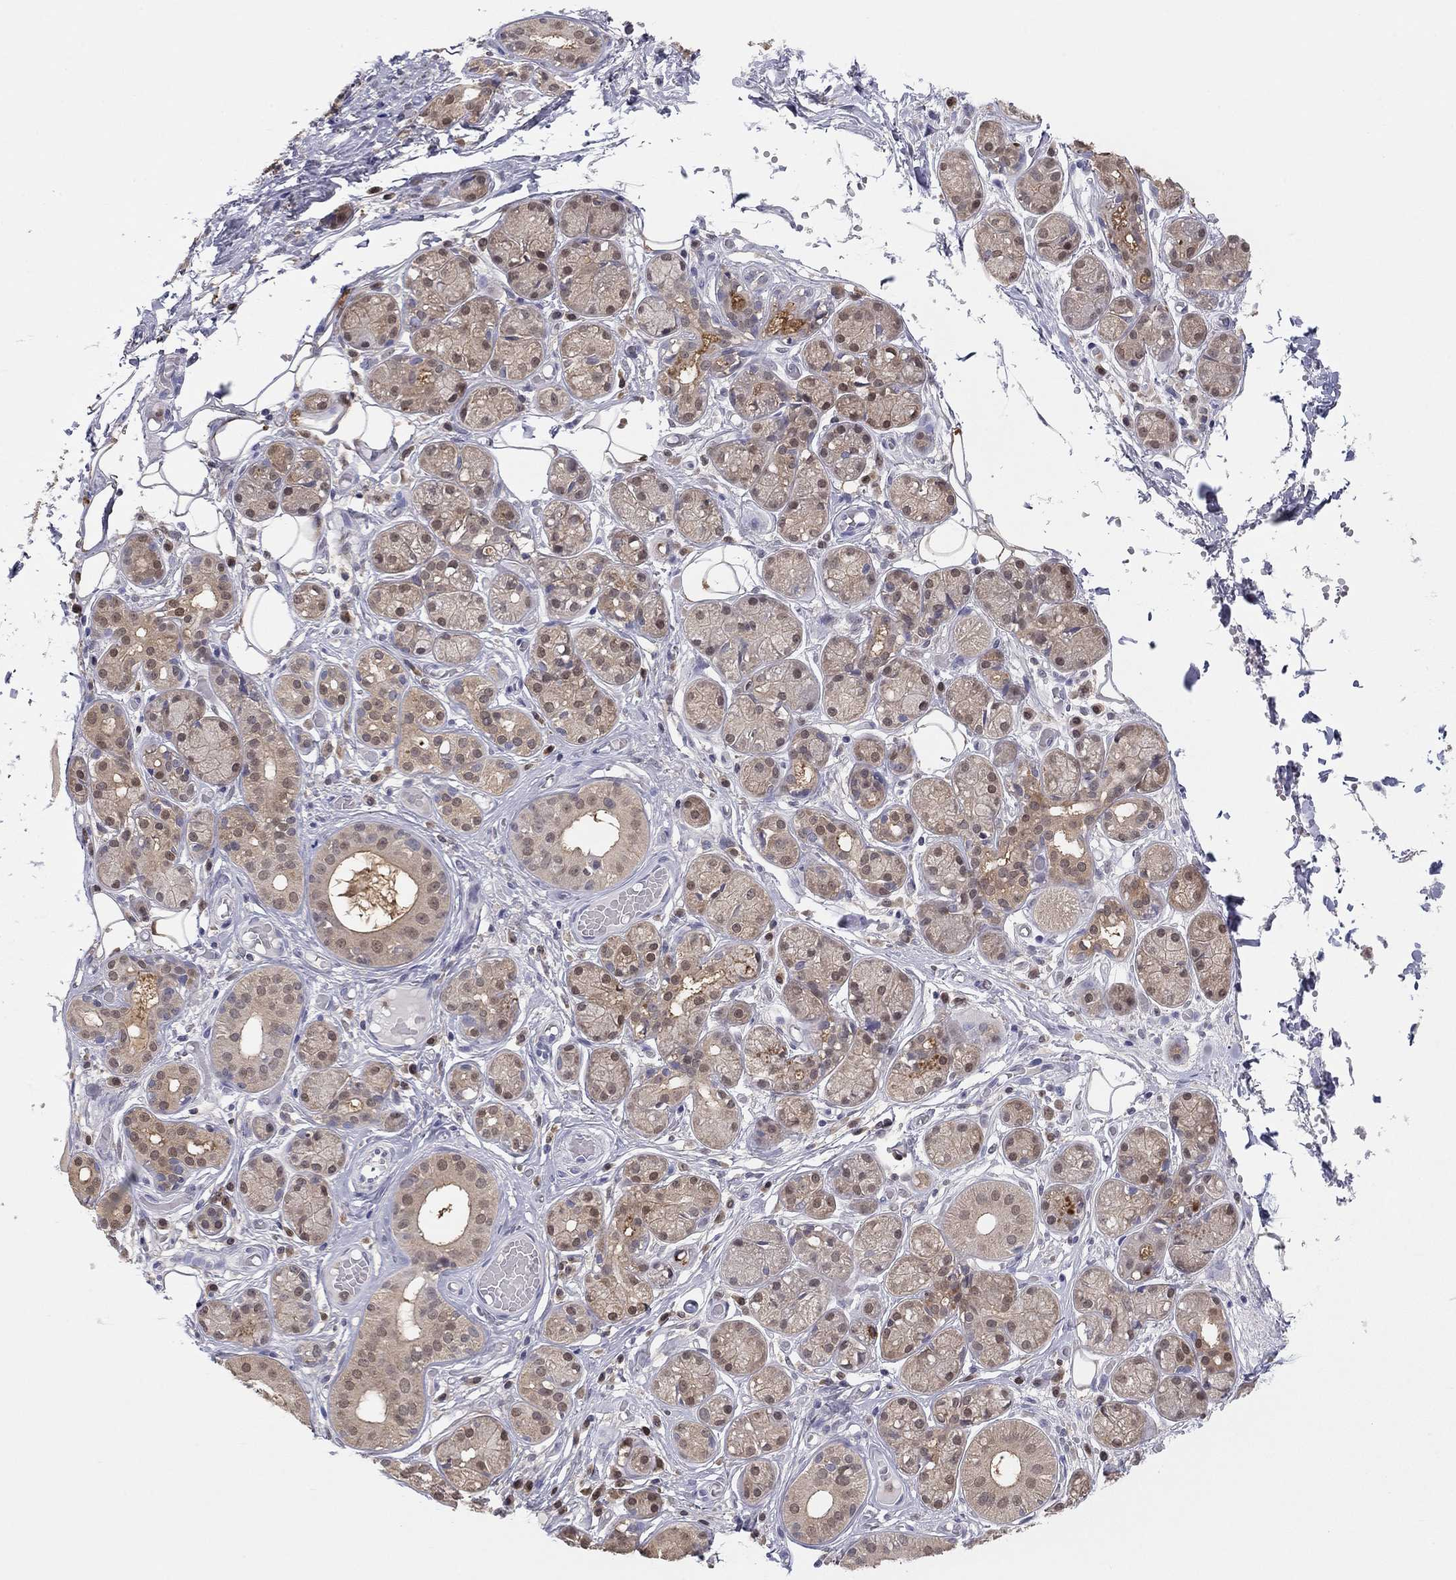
{"staining": {"intensity": "weak", "quantity": "25%-75%", "location": "cytoplasmic/membranous,nuclear"}, "tissue": "salivary gland", "cell_type": "Glandular cells", "image_type": "normal", "snomed": [{"axis": "morphology", "description": "Normal tissue, NOS"}, {"axis": "topography", "description": "Salivary gland"}, {"axis": "topography", "description": "Peripheral nerve tissue"}], "caption": "This image demonstrates immunohistochemistry staining of benign human salivary gland, with low weak cytoplasmic/membranous,nuclear positivity in approximately 25%-75% of glandular cells.", "gene": "PDXK", "patient": {"sex": "male", "age": 71}}